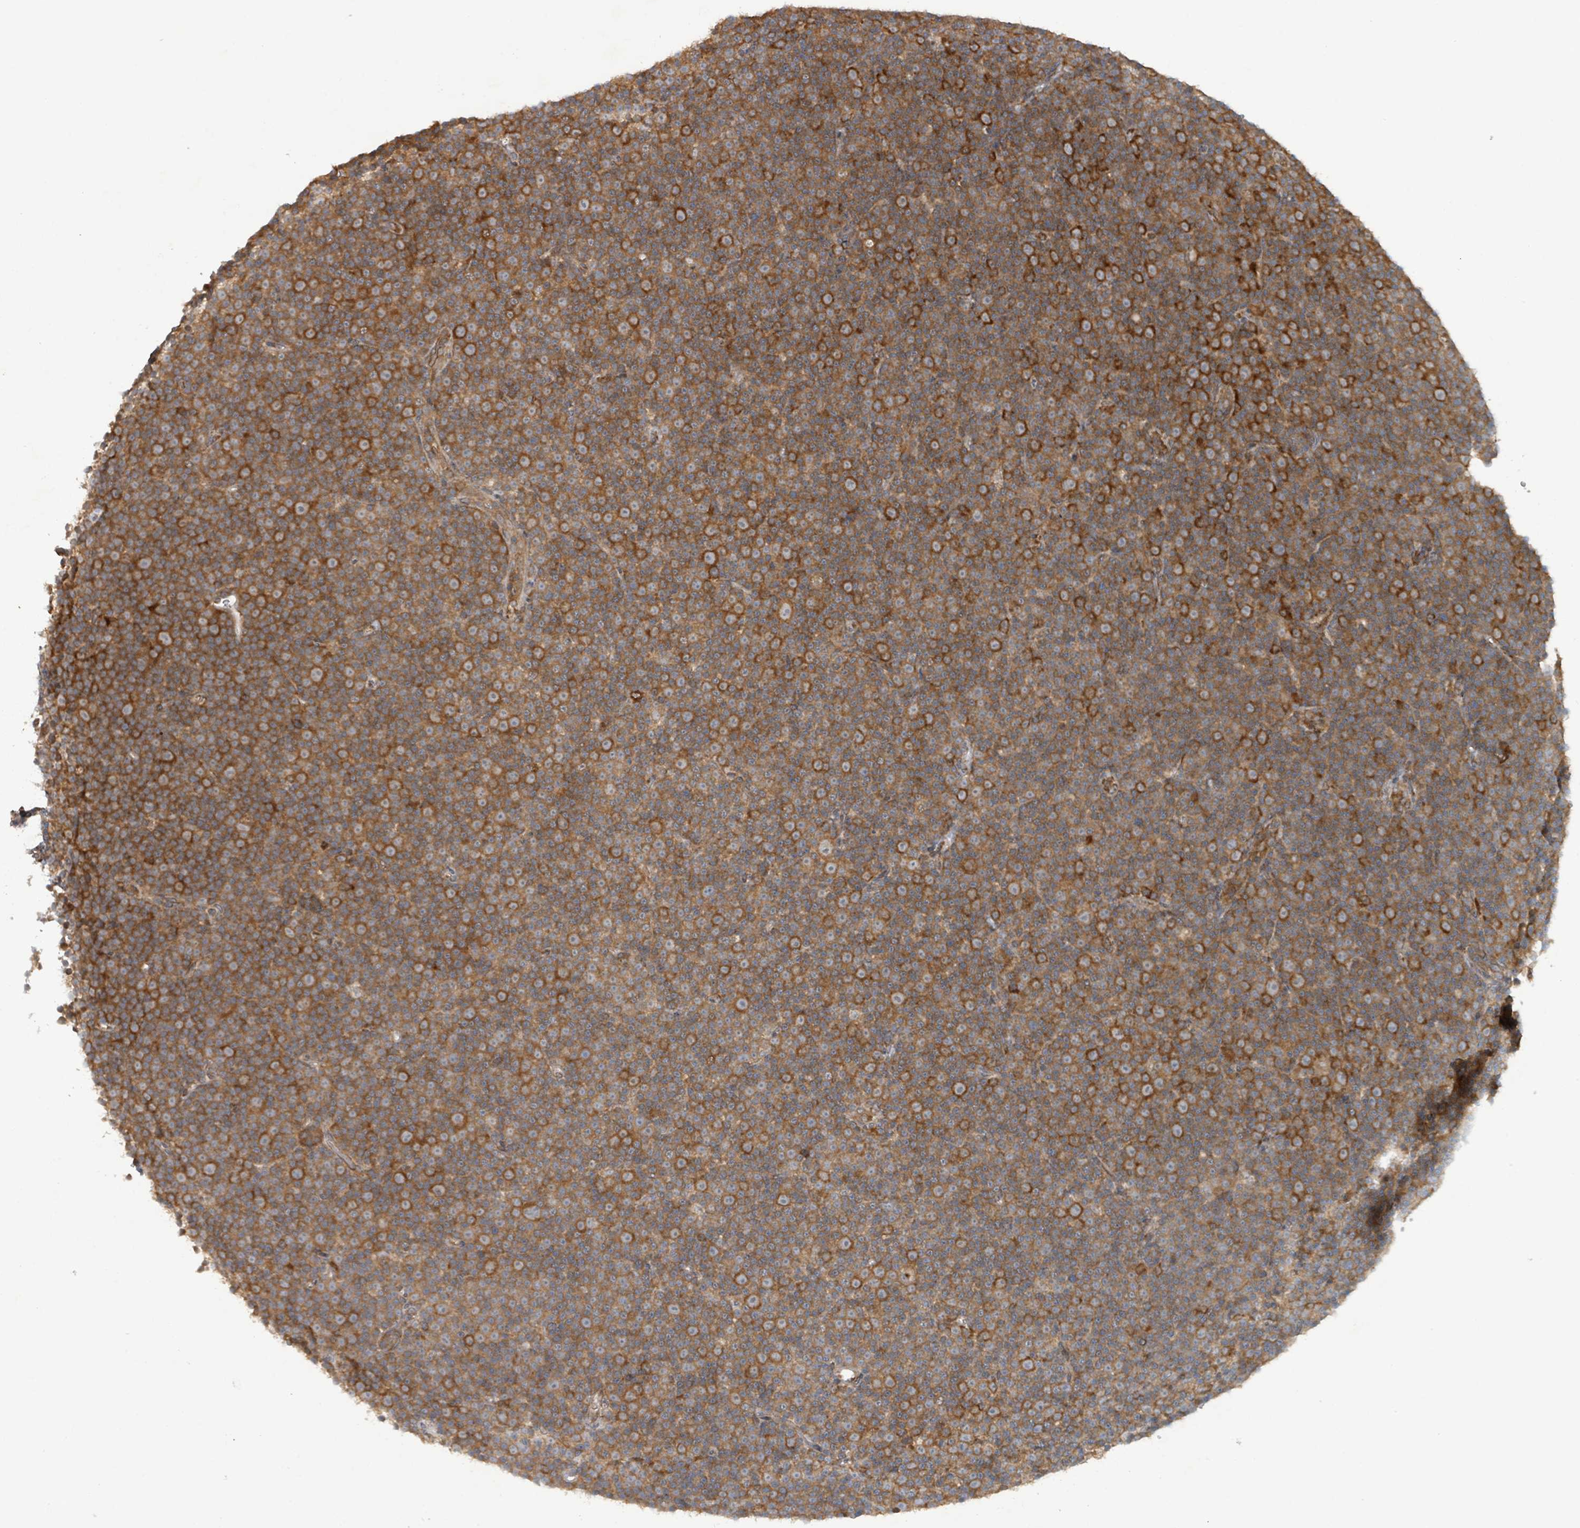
{"staining": {"intensity": "strong", "quantity": ">75%", "location": "cytoplasmic/membranous"}, "tissue": "lymphoma", "cell_type": "Tumor cells", "image_type": "cancer", "snomed": [{"axis": "morphology", "description": "Malignant lymphoma, non-Hodgkin's type, Low grade"}, {"axis": "topography", "description": "Lymph node"}], "caption": "An immunohistochemistry (IHC) photomicrograph of tumor tissue is shown. Protein staining in brown shows strong cytoplasmic/membranous positivity in lymphoma within tumor cells.", "gene": "OR51E1", "patient": {"sex": "female", "age": 67}}